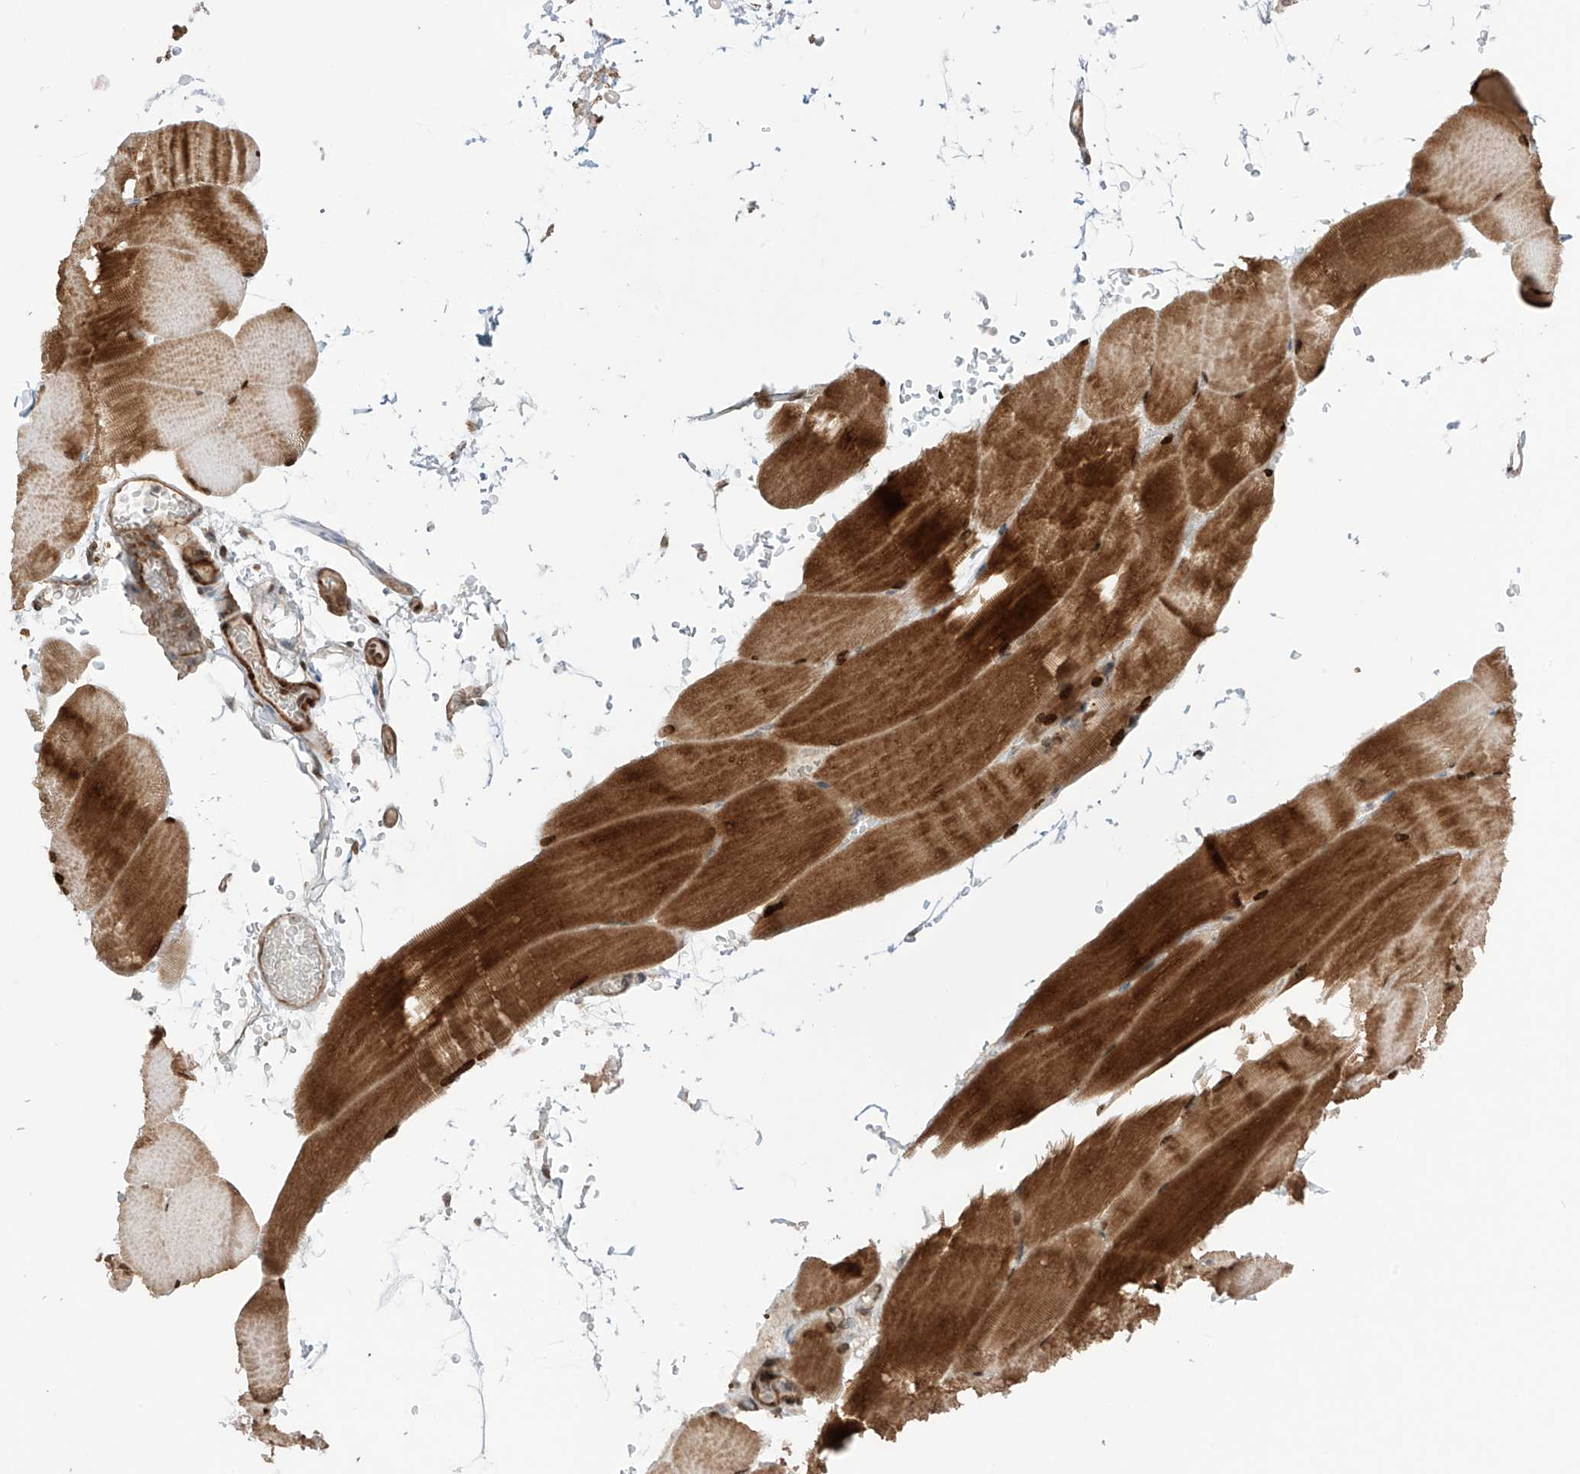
{"staining": {"intensity": "moderate", "quantity": ">75%", "location": "cytoplasmic/membranous,nuclear"}, "tissue": "skeletal muscle", "cell_type": "Myocytes", "image_type": "normal", "snomed": [{"axis": "morphology", "description": "Normal tissue, NOS"}, {"axis": "topography", "description": "Skeletal muscle"}, {"axis": "topography", "description": "Parathyroid gland"}], "caption": "High-magnification brightfield microscopy of normal skeletal muscle stained with DAB (brown) and counterstained with hematoxylin (blue). myocytes exhibit moderate cytoplasmic/membranous,nuclear expression is identified in approximately>75% of cells. Nuclei are stained in blue.", "gene": "LRRC74A", "patient": {"sex": "female", "age": 37}}